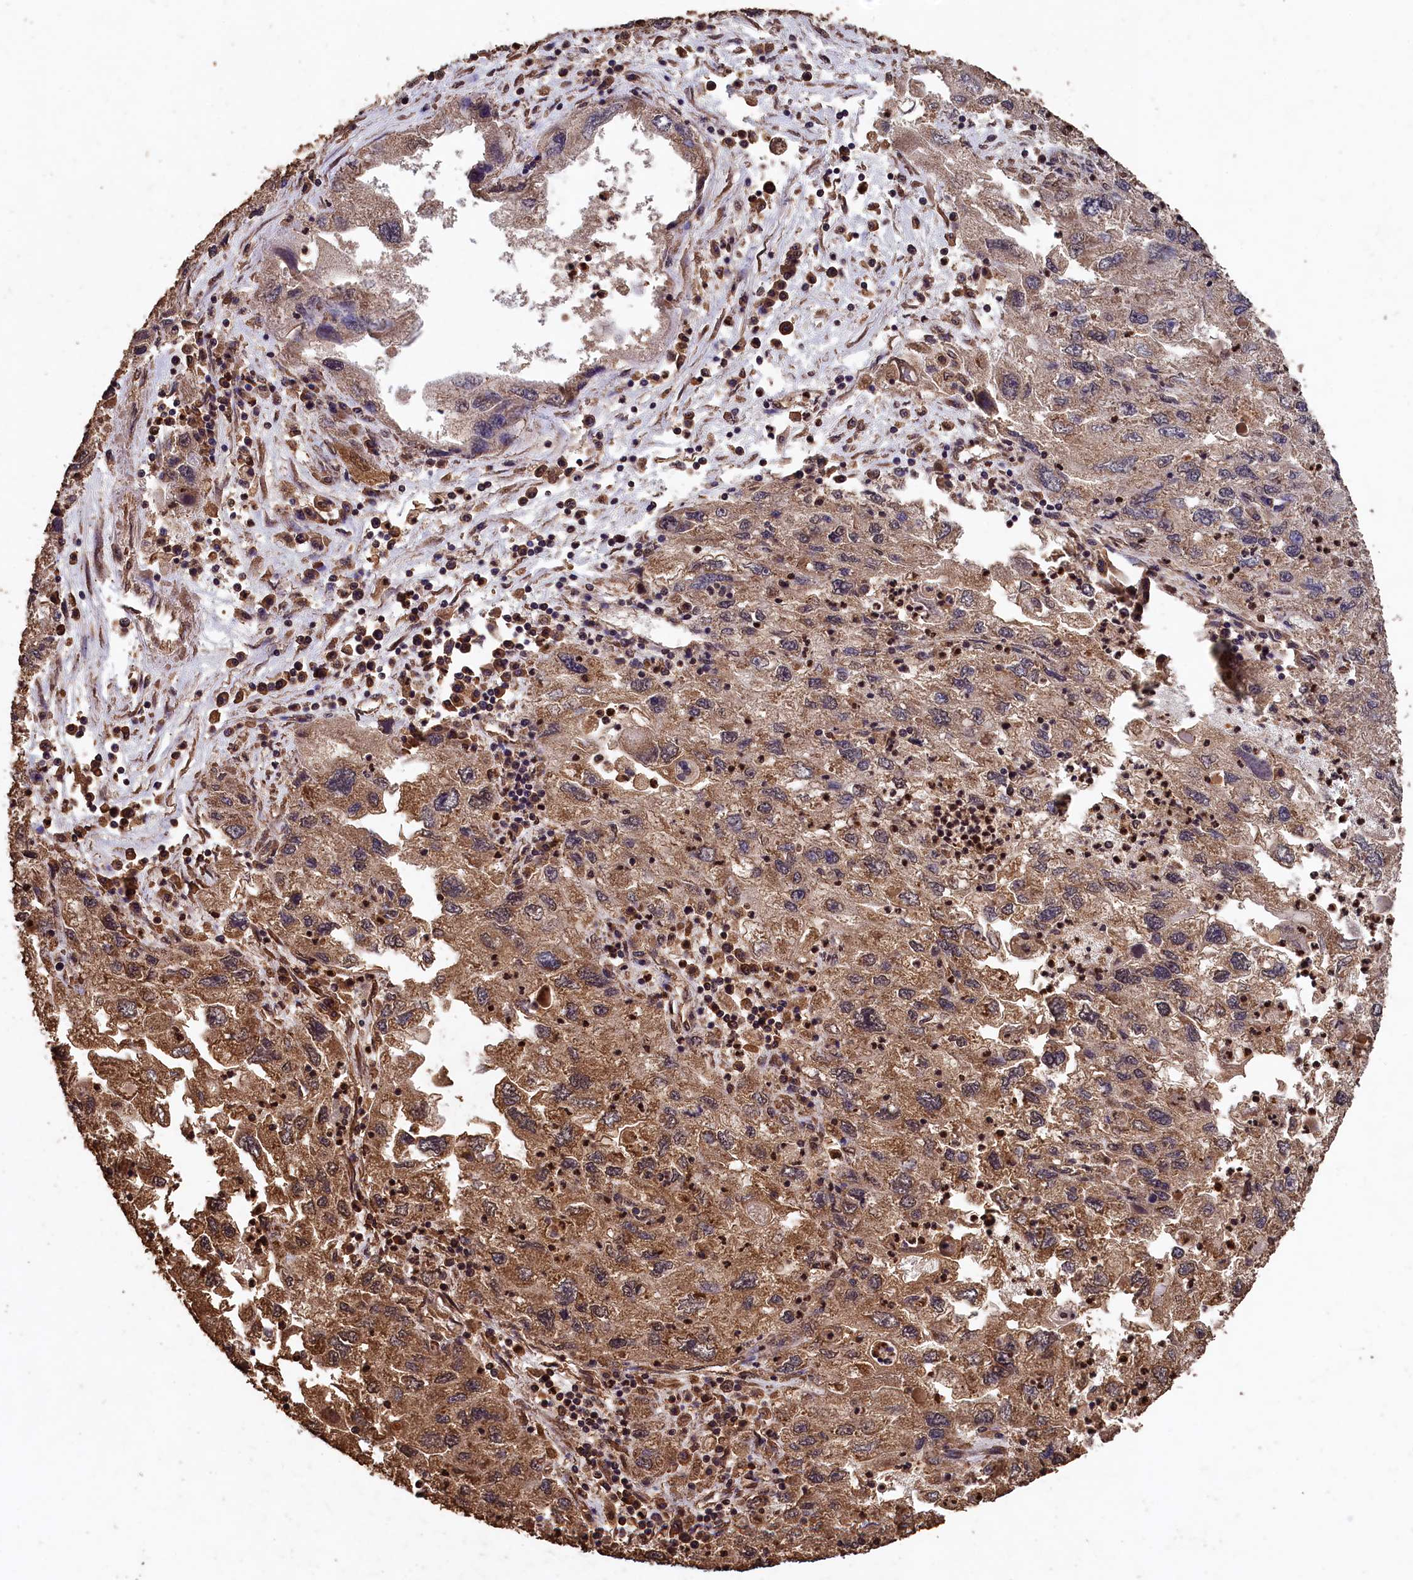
{"staining": {"intensity": "moderate", "quantity": ">75%", "location": "cytoplasmic/membranous,nuclear"}, "tissue": "endometrial cancer", "cell_type": "Tumor cells", "image_type": "cancer", "snomed": [{"axis": "morphology", "description": "Adenocarcinoma, NOS"}, {"axis": "topography", "description": "Endometrium"}], "caption": "Immunohistochemistry micrograph of human endometrial cancer (adenocarcinoma) stained for a protein (brown), which displays medium levels of moderate cytoplasmic/membranous and nuclear positivity in about >75% of tumor cells.", "gene": "CEP57L1", "patient": {"sex": "female", "age": 49}}